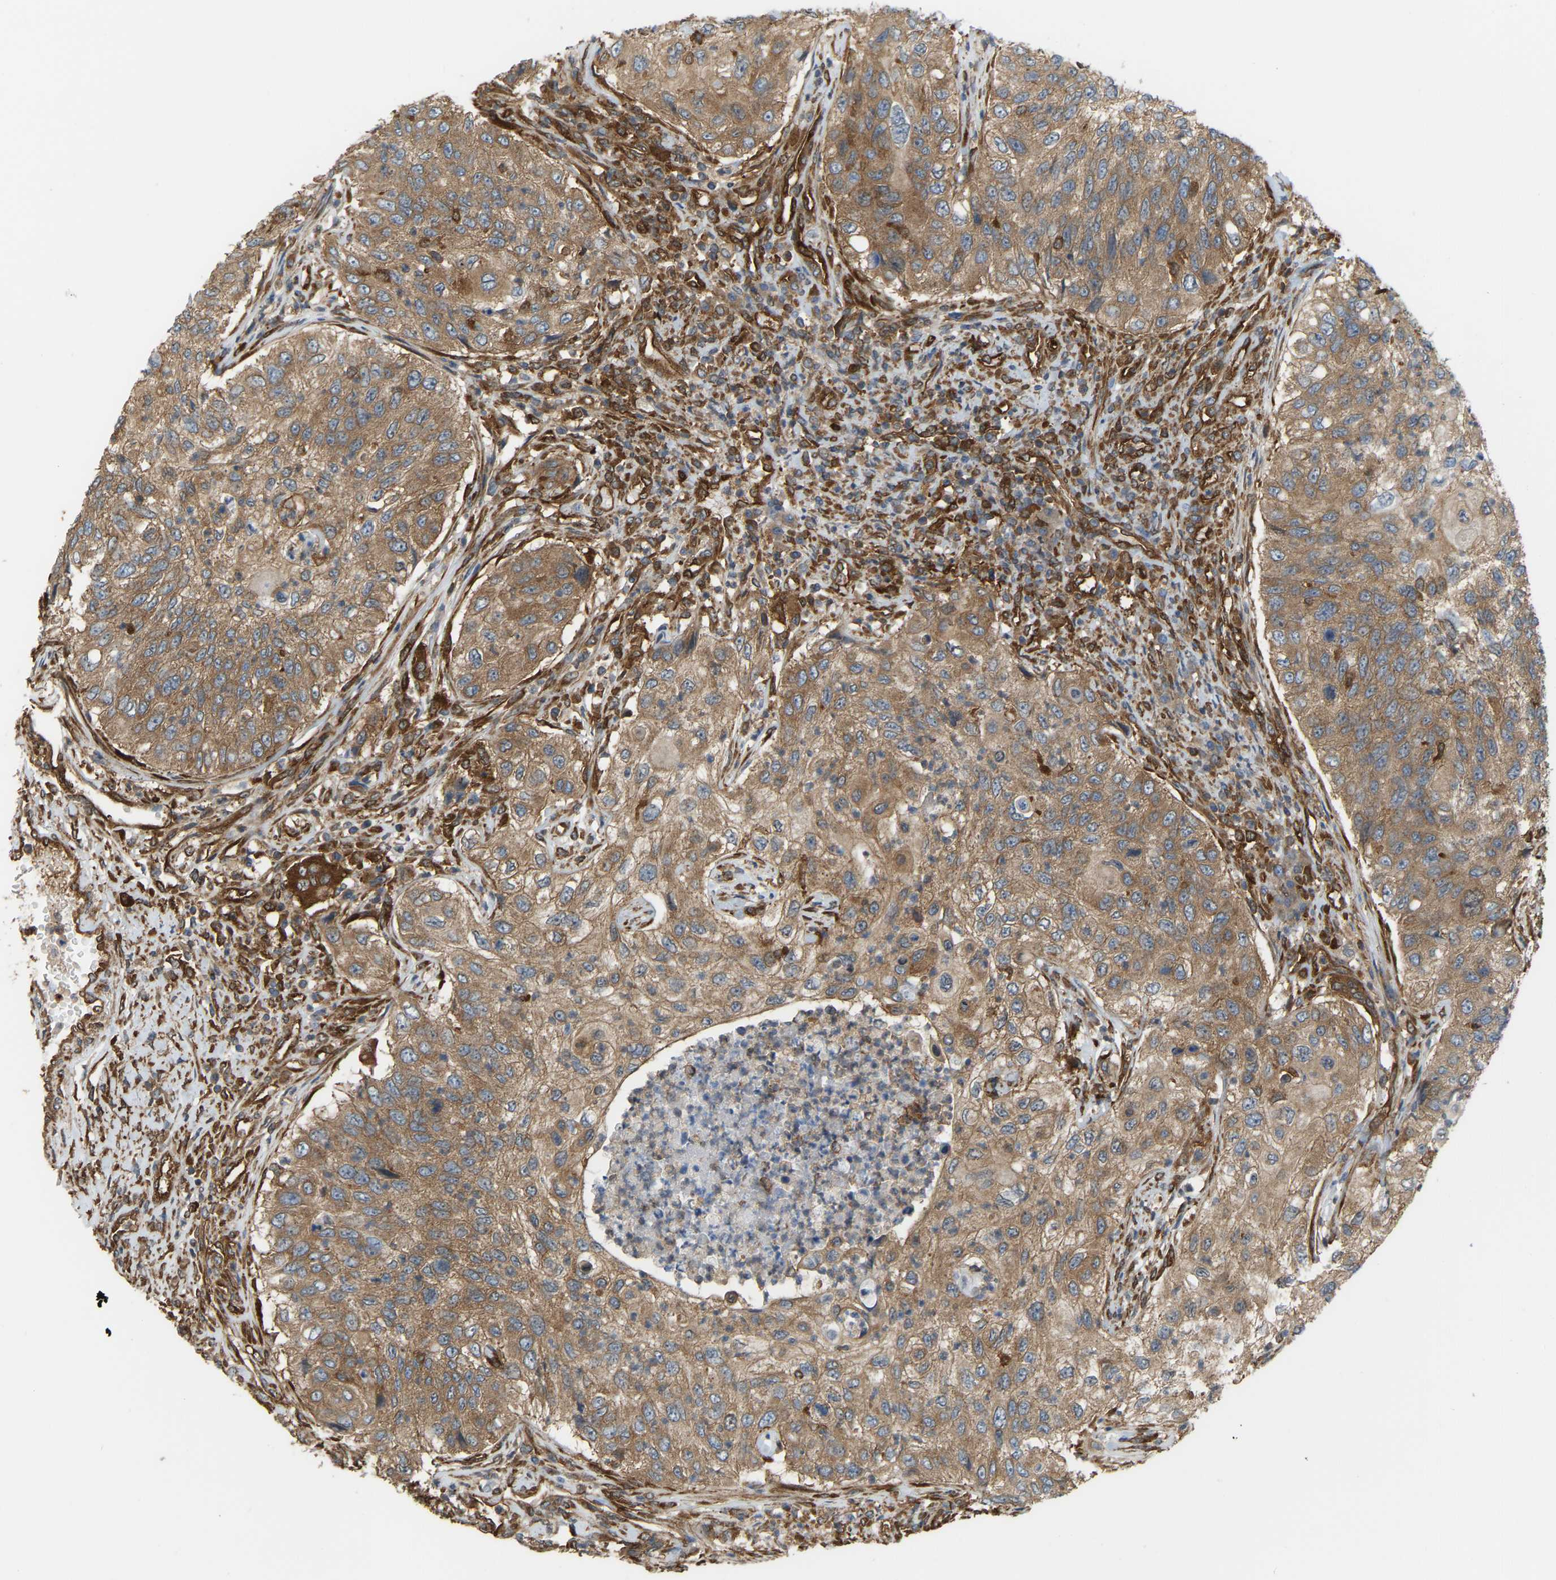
{"staining": {"intensity": "moderate", "quantity": ">75%", "location": "cytoplasmic/membranous"}, "tissue": "urothelial cancer", "cell_type": "Tumor cells", "image_type": "cancer", "snomed": [{"axis": "morphology", "description": "Urothelial carcinoma, High grade"}, {"axis": "topography", "description": "Urinary bladder"}], "caption": "Immunohistochemical staining of urothelial cancer demonstrates medium levels of moderate cytoplasmic/membranous protein positivity in about >75% of tumor cells.", "gene": "PICALM", "patient": {"sex": "female", "age": 60}}